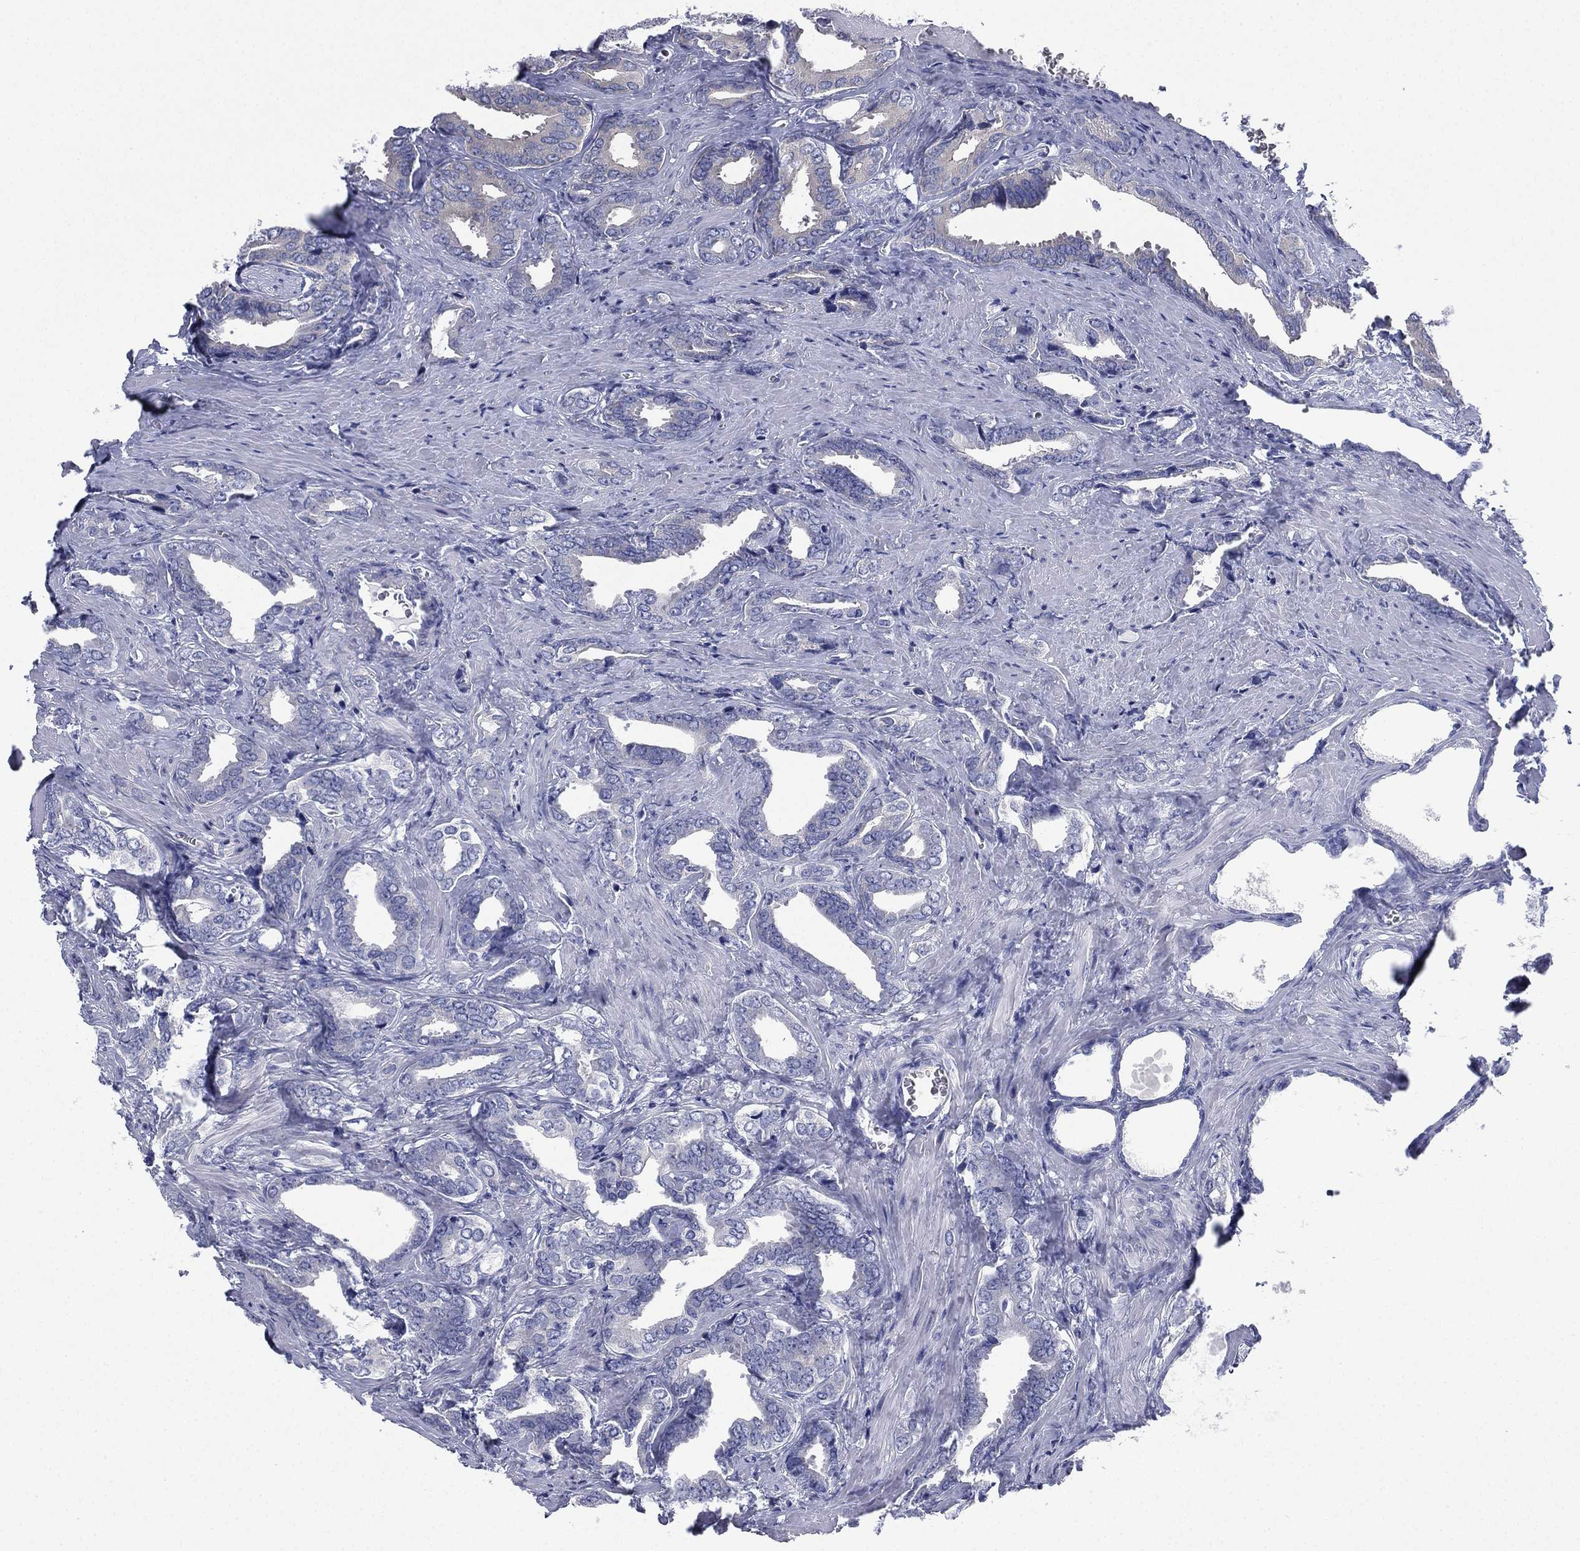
{"staining": {"intensity": "negative", "quantity": "none", "location": "none"}, "tissue": "prostate cancer", "cell_type": "Tumor cells", "image_type": "cancer", "snomed": [{"axis": "morphology", "description": "Adenocarcinoma, NOS"}, {"axis": "topography", "description": "Prostate"}], "caption": "Tumor cells are negative for brown protein staining in prostate cancer (adenocarcinoma).", "gene": "FCER2", "patient": {"sex": "male", "age": 66}}